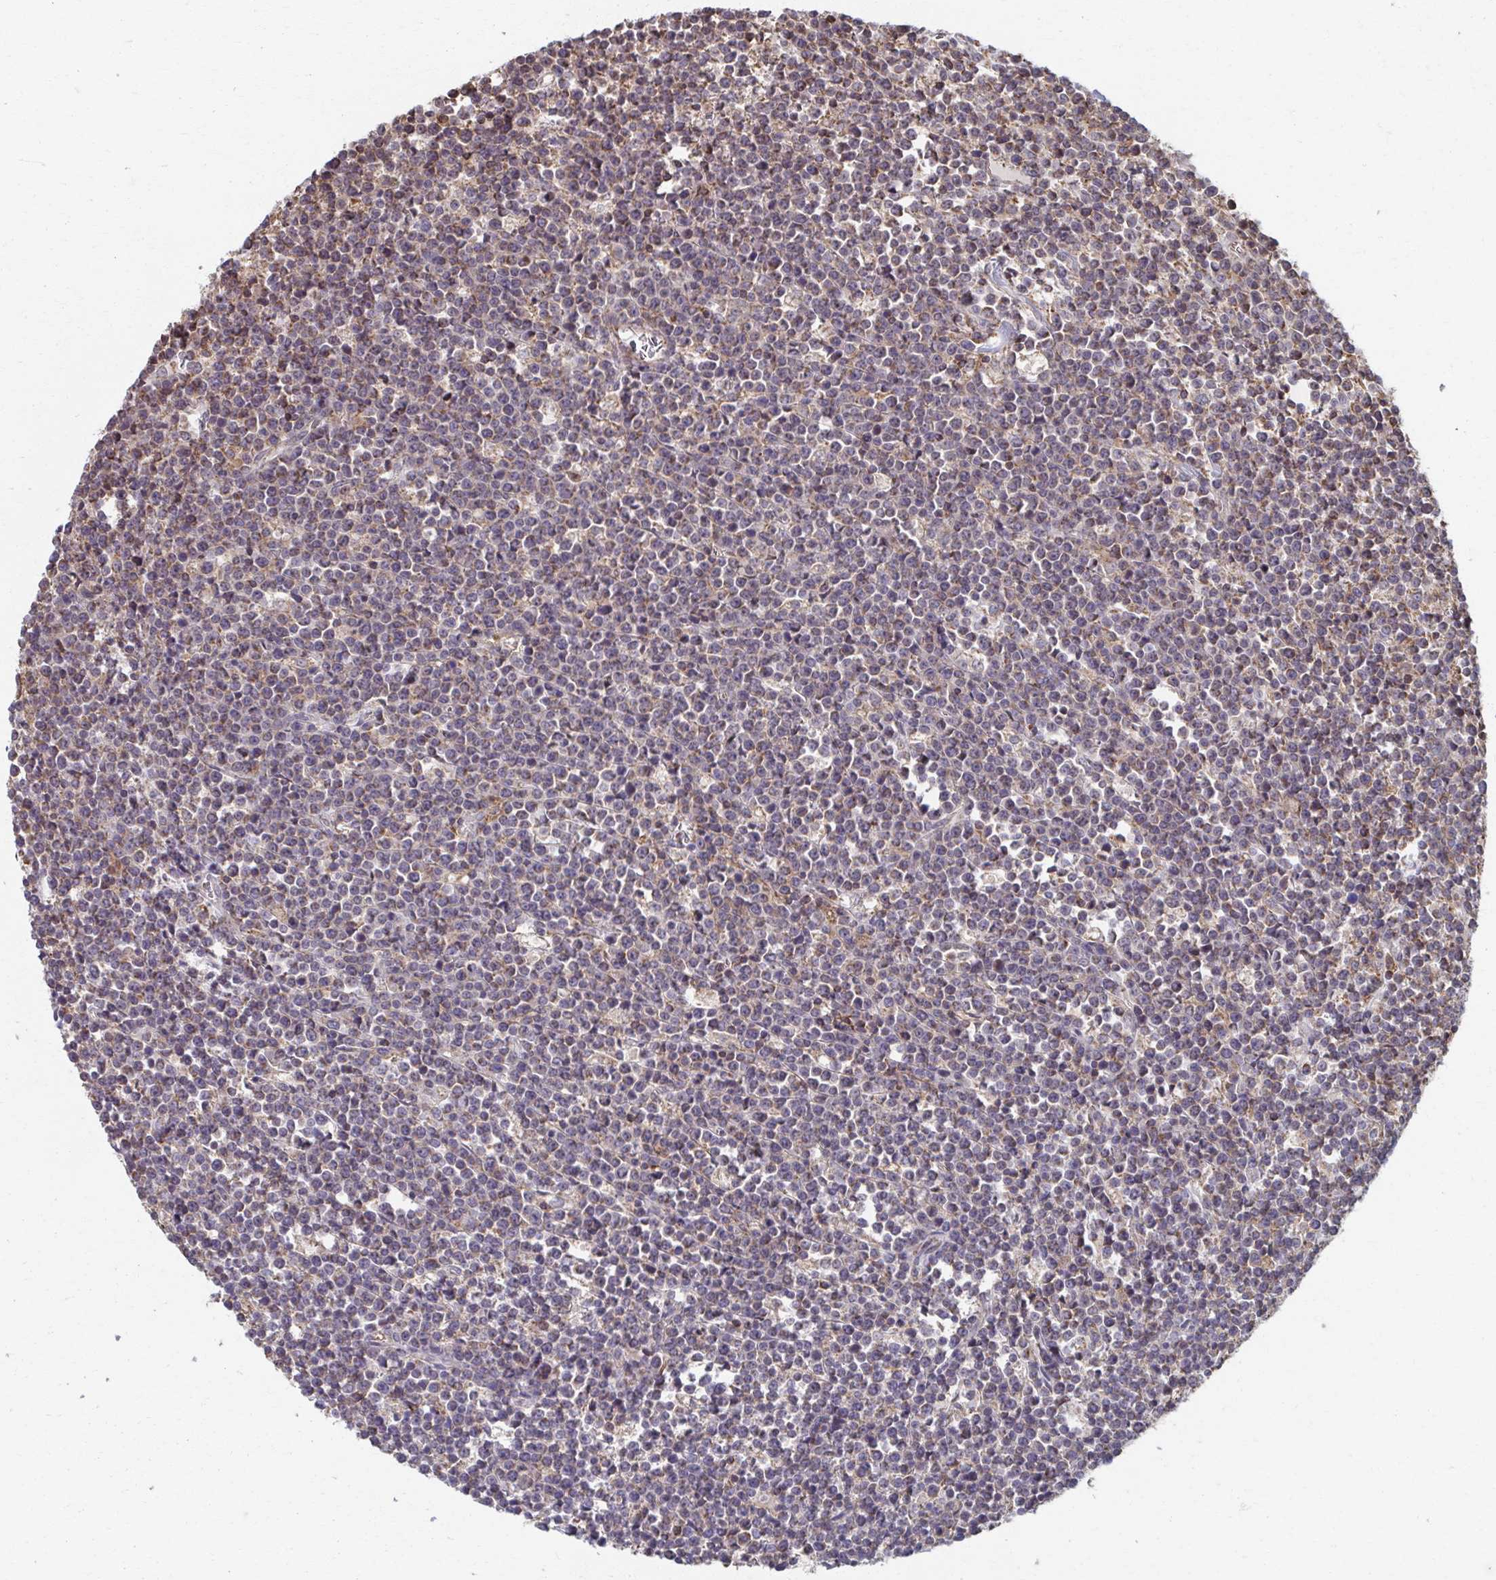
{"staining": {"intensity": "weak", "quantity": "25%-75%", "location": "cytoplasmic/membranous"}, "tissue": "lymphoma", "cell_type": "Tumor cells", "image_type": "cancer", "snomed": [{"axis": "morphology", "description": "Malignant lymphoma, non-Hodgkin's type, High grade"}, {"axis": "topography", "description": "Ovary"}], "caption": "Immunohistochemical staining of malignant lymphoma, non-Hodgkin's type (high-grade) reveals low levels of weak cytoplasmic/membranous positivity in approximately 25%-75% of tumor cells. Immunohistochemistry (ihc) stains the protein in brown and the nuclei are stained blue.", "gene": "KLHL34", "patient": {"sex": "female", "age": 56}}